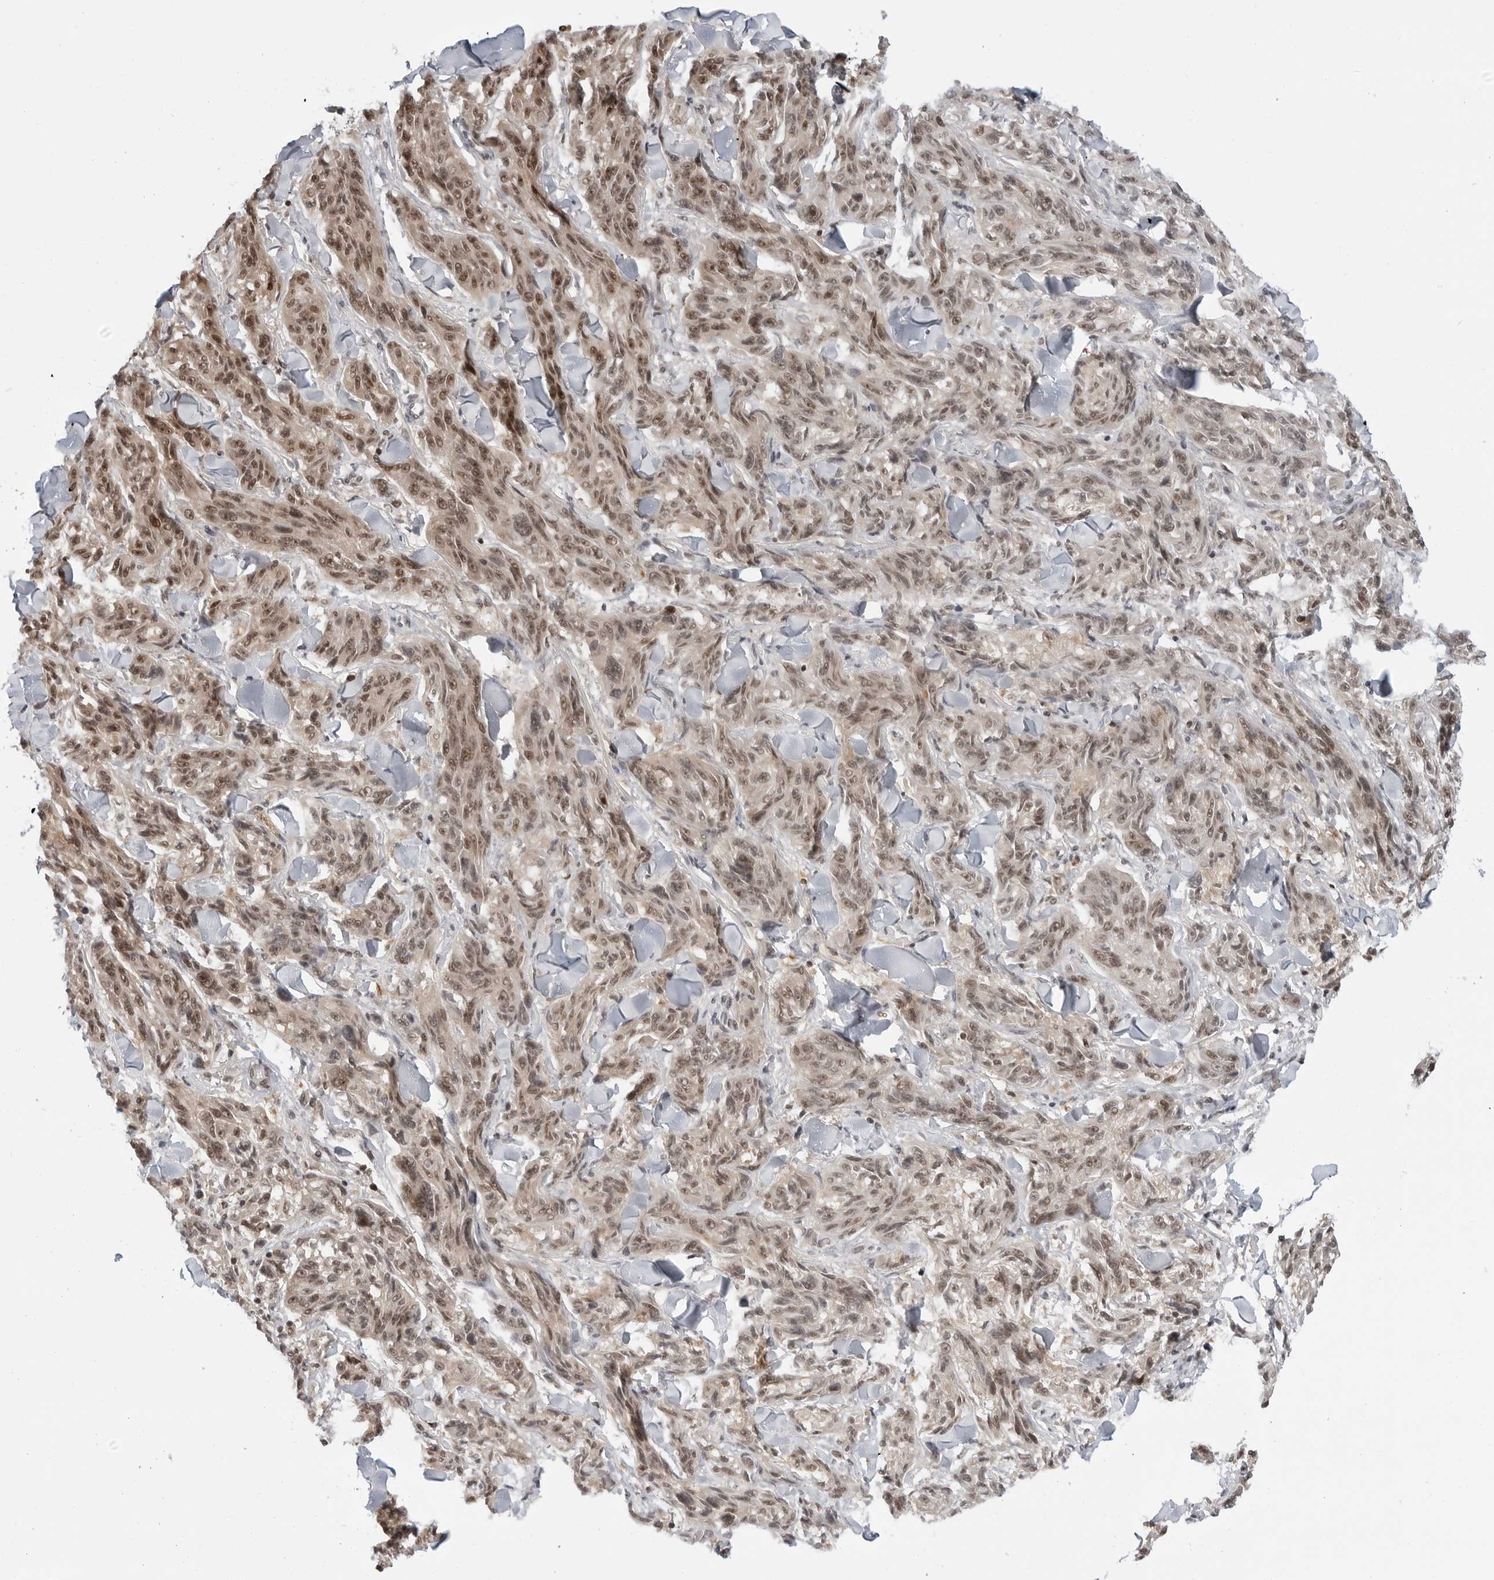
{"staining": {"intensity": "moderate", "quantity": ">75%", "location": "nuclear"}, "tissue": "melanoma", "cell_type": "Tumor cells", "image_type": "cancer", "snomed": [{"axis": "morphology", "description": "Malignant melanoma, NOS"}, {"axis": "topography", "description": "Skin"}], "caption": "Moderate nuclear staining is identified in approximately >75% of tumor cells in malignant melanoma.", "gene": "C8orf33", "patient": {"sex": "male", "age": 53}}